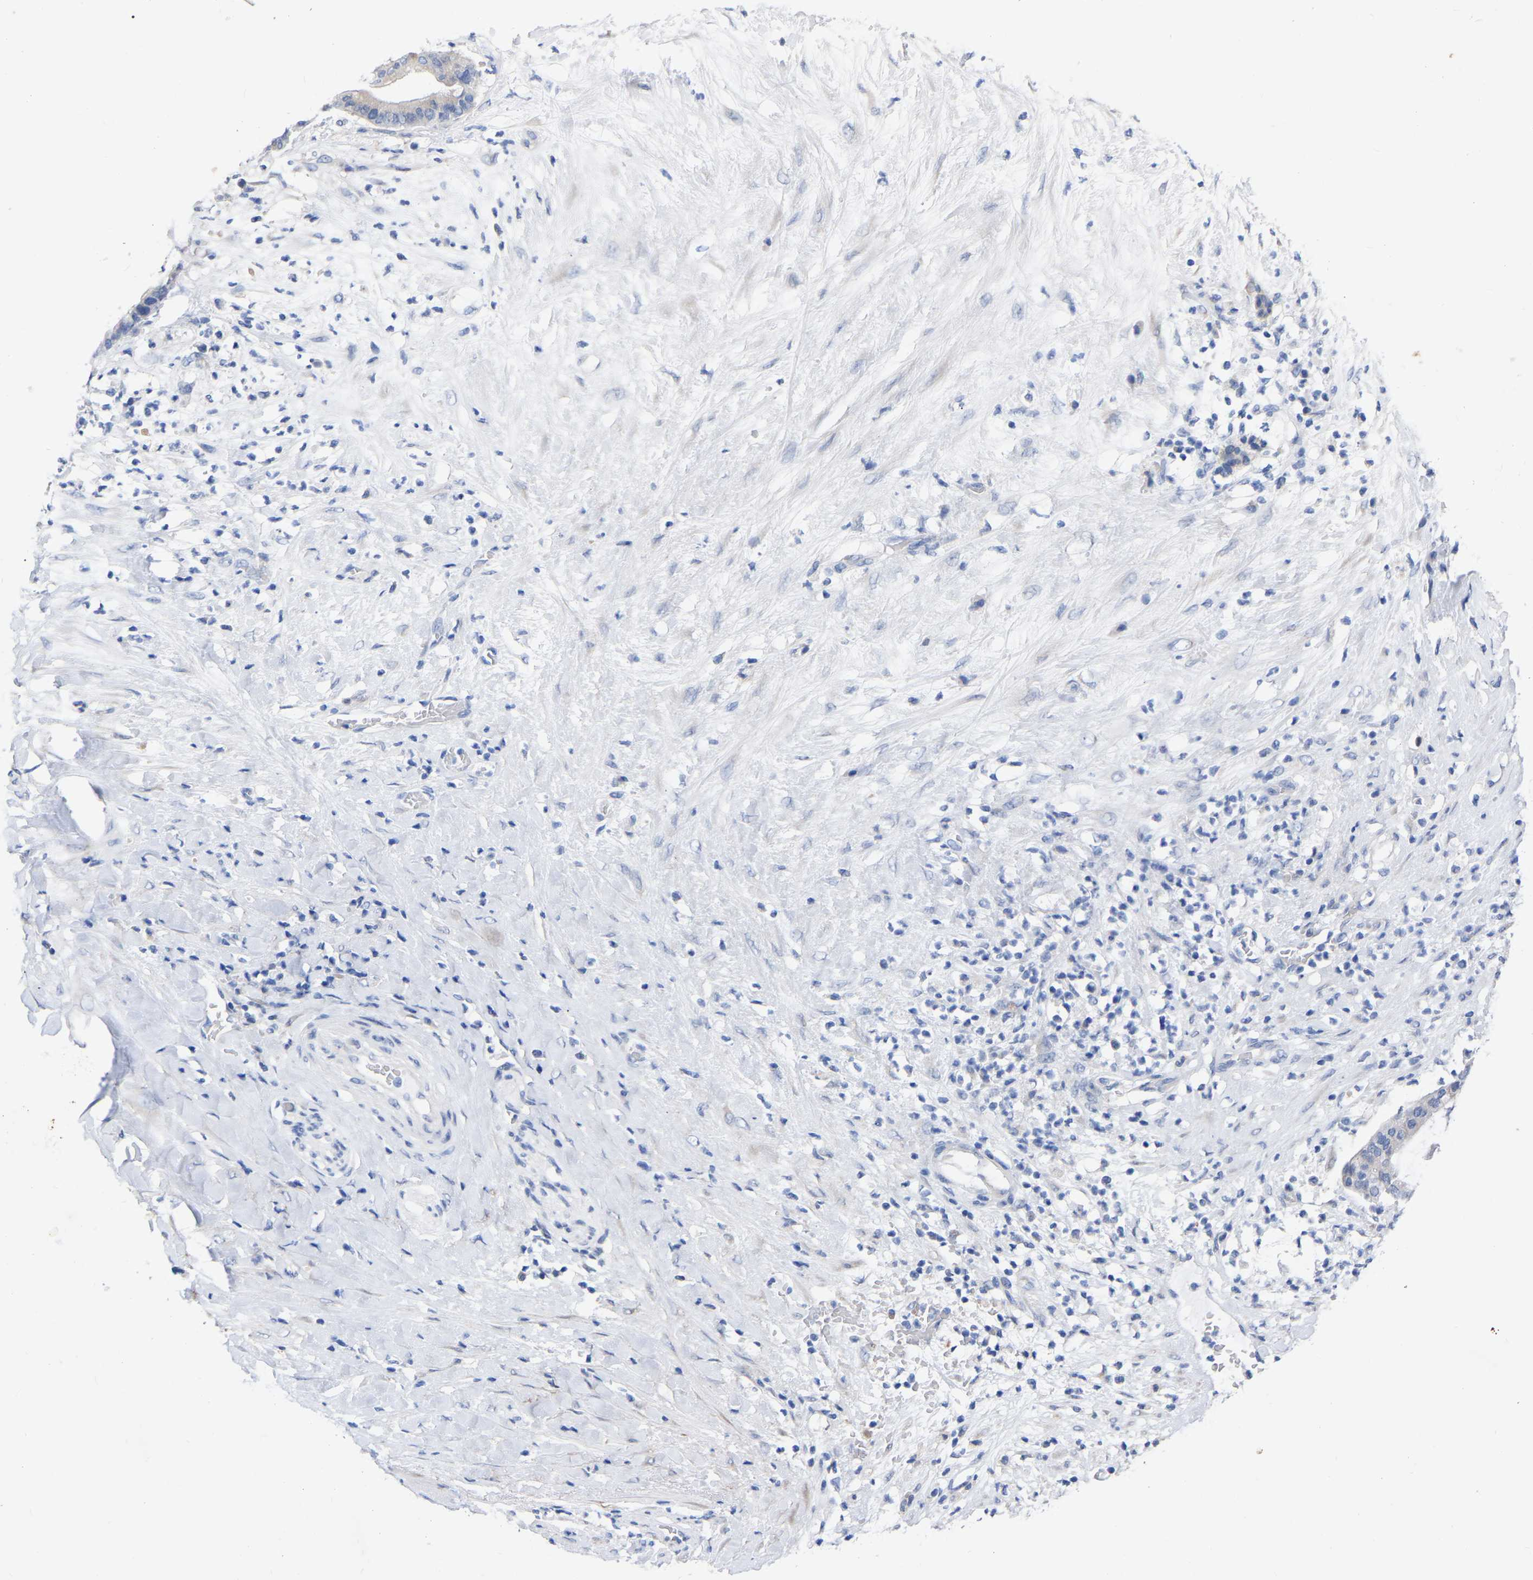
{"staining": {"intensity": "negative", "quantity": "none", "location": "none"}, "tissue": "pancreatic cancer", "cell_type": "Tumor cells", "image_type": "cancer", "snomed": [{"axis": "morphology", "description": "Adenocarcinoma, NOS"}, {"axis": "topography", "description": "Pancreas"}], "caption": "An immunohistochemistry micrograph of pancreatic adenocarcinoma is shown. There is no staining in tumor cells of pancreatic adenocarcinoma.", "gene": "STRIP2", "patient": {"sex": "male", "age": 41}}